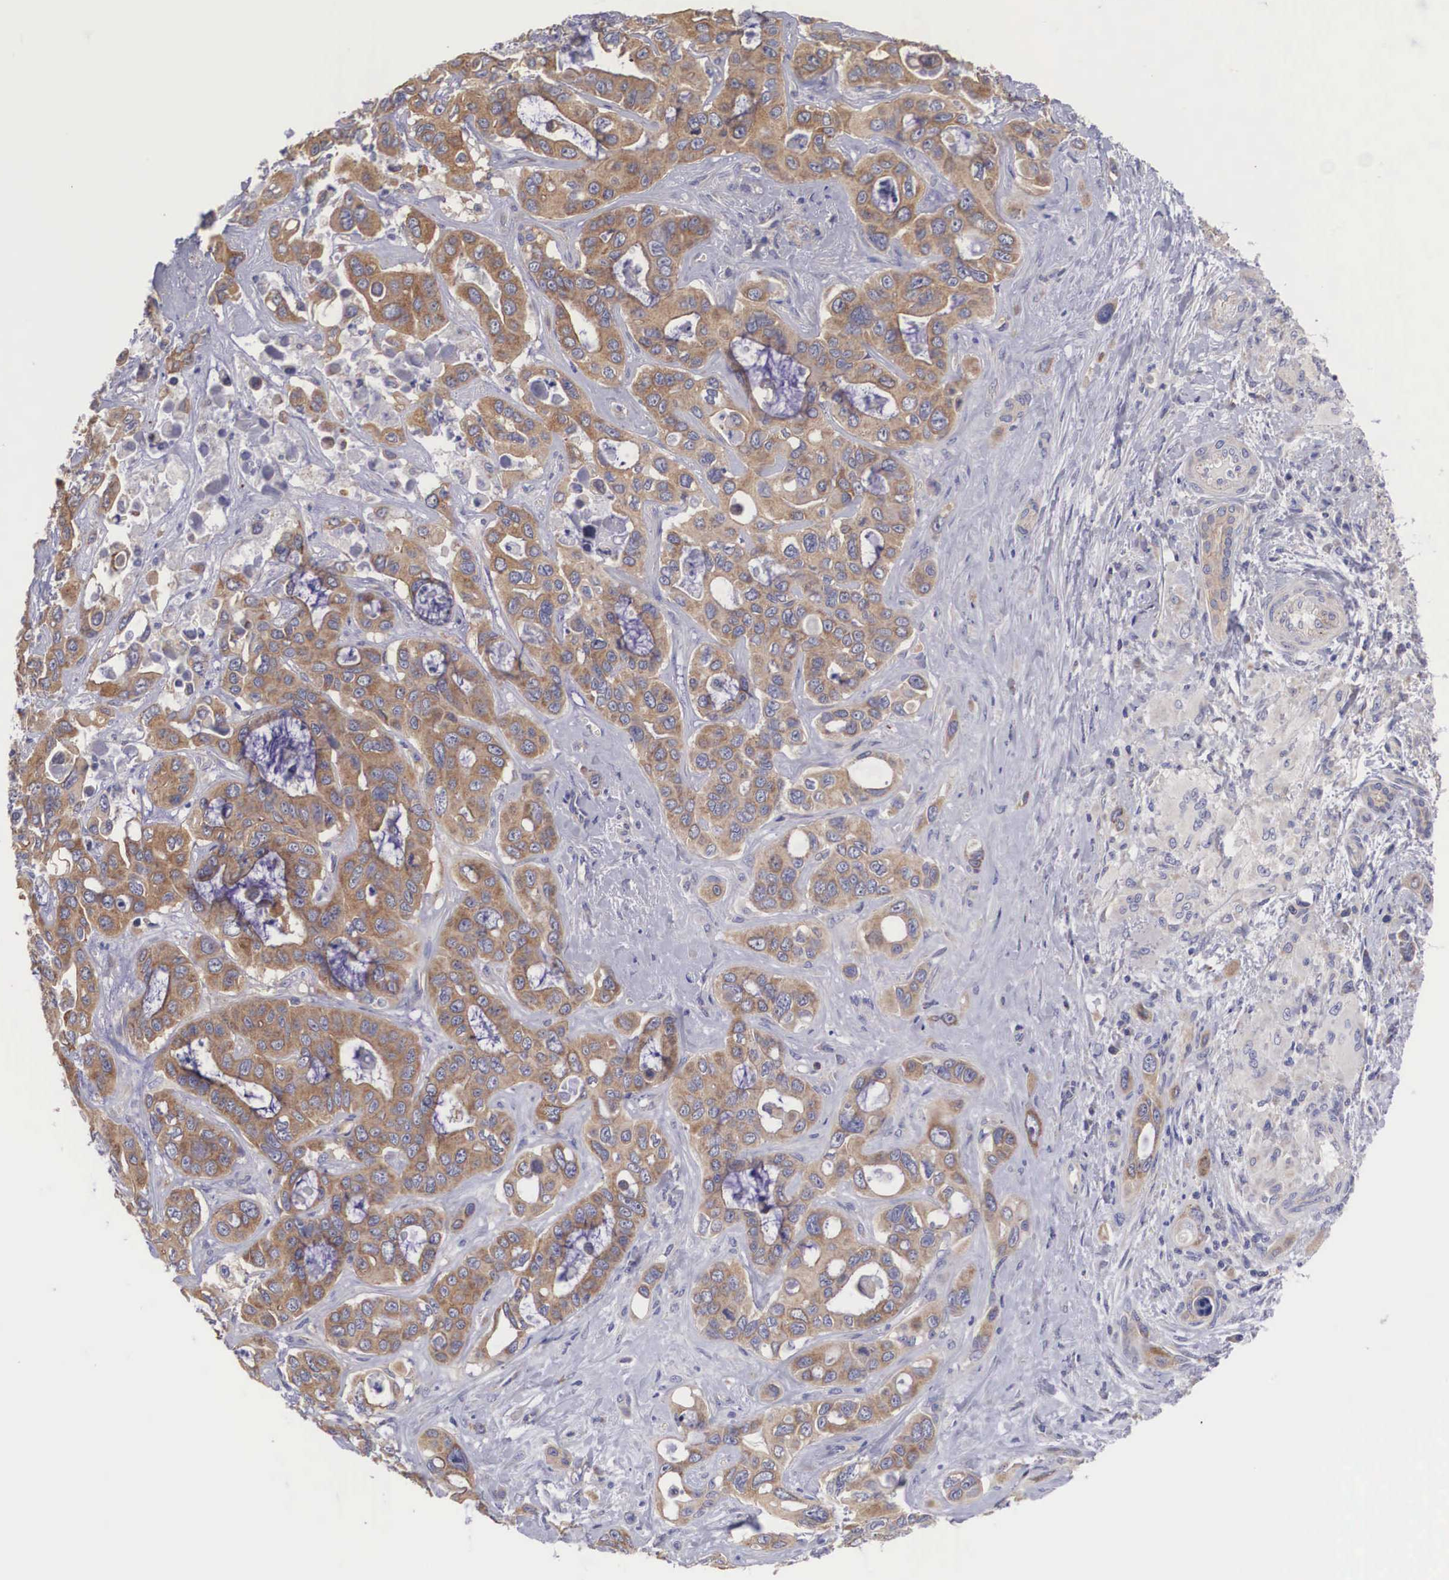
{"staining": {"intensity": "moderate", "quantity": "25%-75%", "location": "cytoplasmic/membranous"}, "tissue": "liver cancer", "cell_type": "Tumor cells", "image_type": "cancer", "snomed": [{"axis": "morphology", "description": "Cholangiocarcinoma"}, {"axis": "topography", "description": "Liver"}], "caption": "Immunohistochemistry (IHC) of liver cholangiocarcinoma displays medium levels of moderate cytoplasmic/membranous staining in about 25%-75% of tumor cells.", "gene": "TXLNG", "patient": {"sex": "female", "age": 79}}